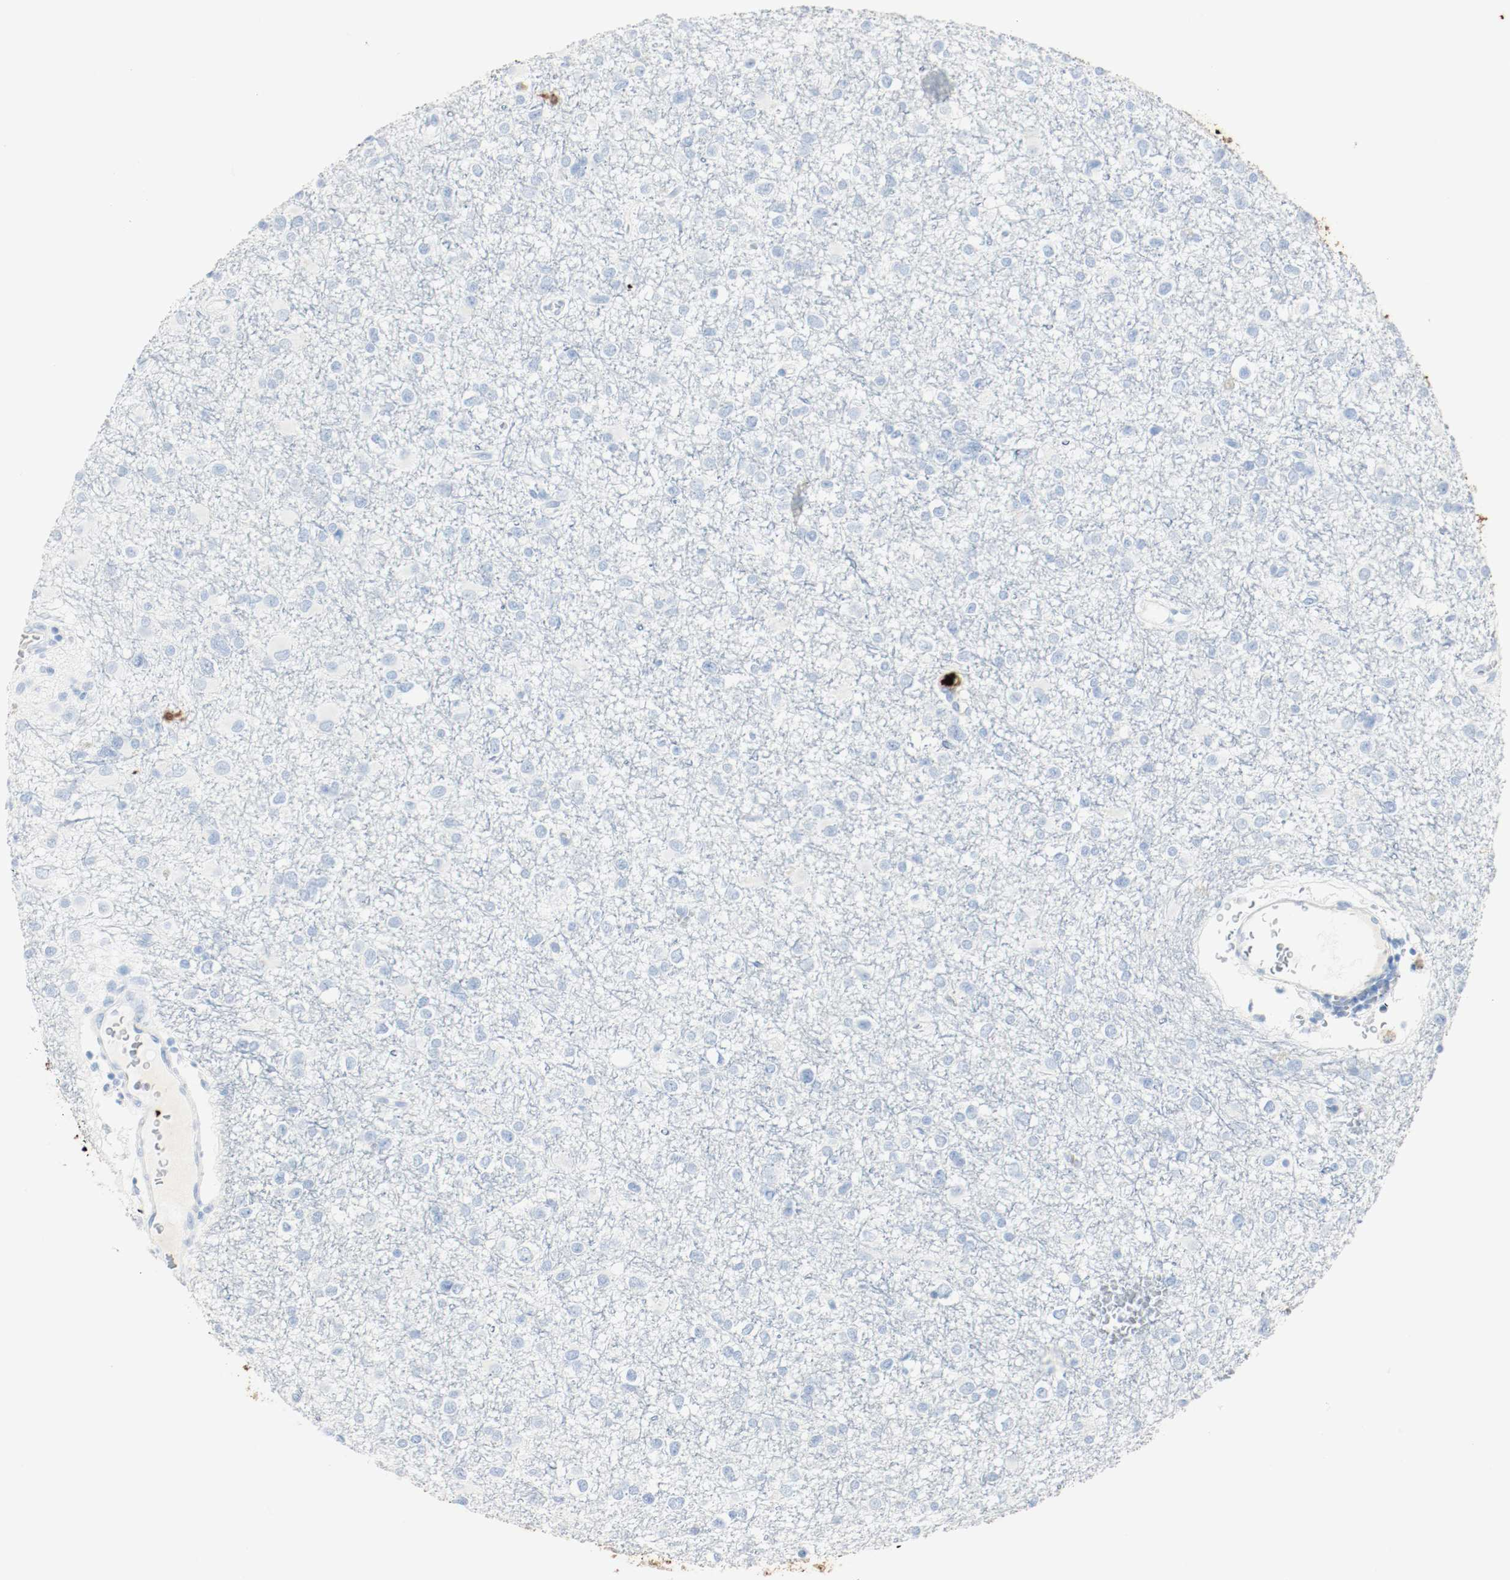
{"staining": {"intensity": "negative", "quantity": "none", "location": "none"}, "tissue": "glioma", "cell_type": "Tumor cells", "image_type": "cancer", "snomed": [{"axis": "morphology", "description": "Glioma, malignant, Low grade"}, {"axis": "topography", "description": "Brain"}], "caption": "This is a micrograph of immunohistochemistry (IHC) staining of glioma, which shows no expression in tumor cells.", "gene": "S100A9", "patient": {"sex": "male", "age": 42}}